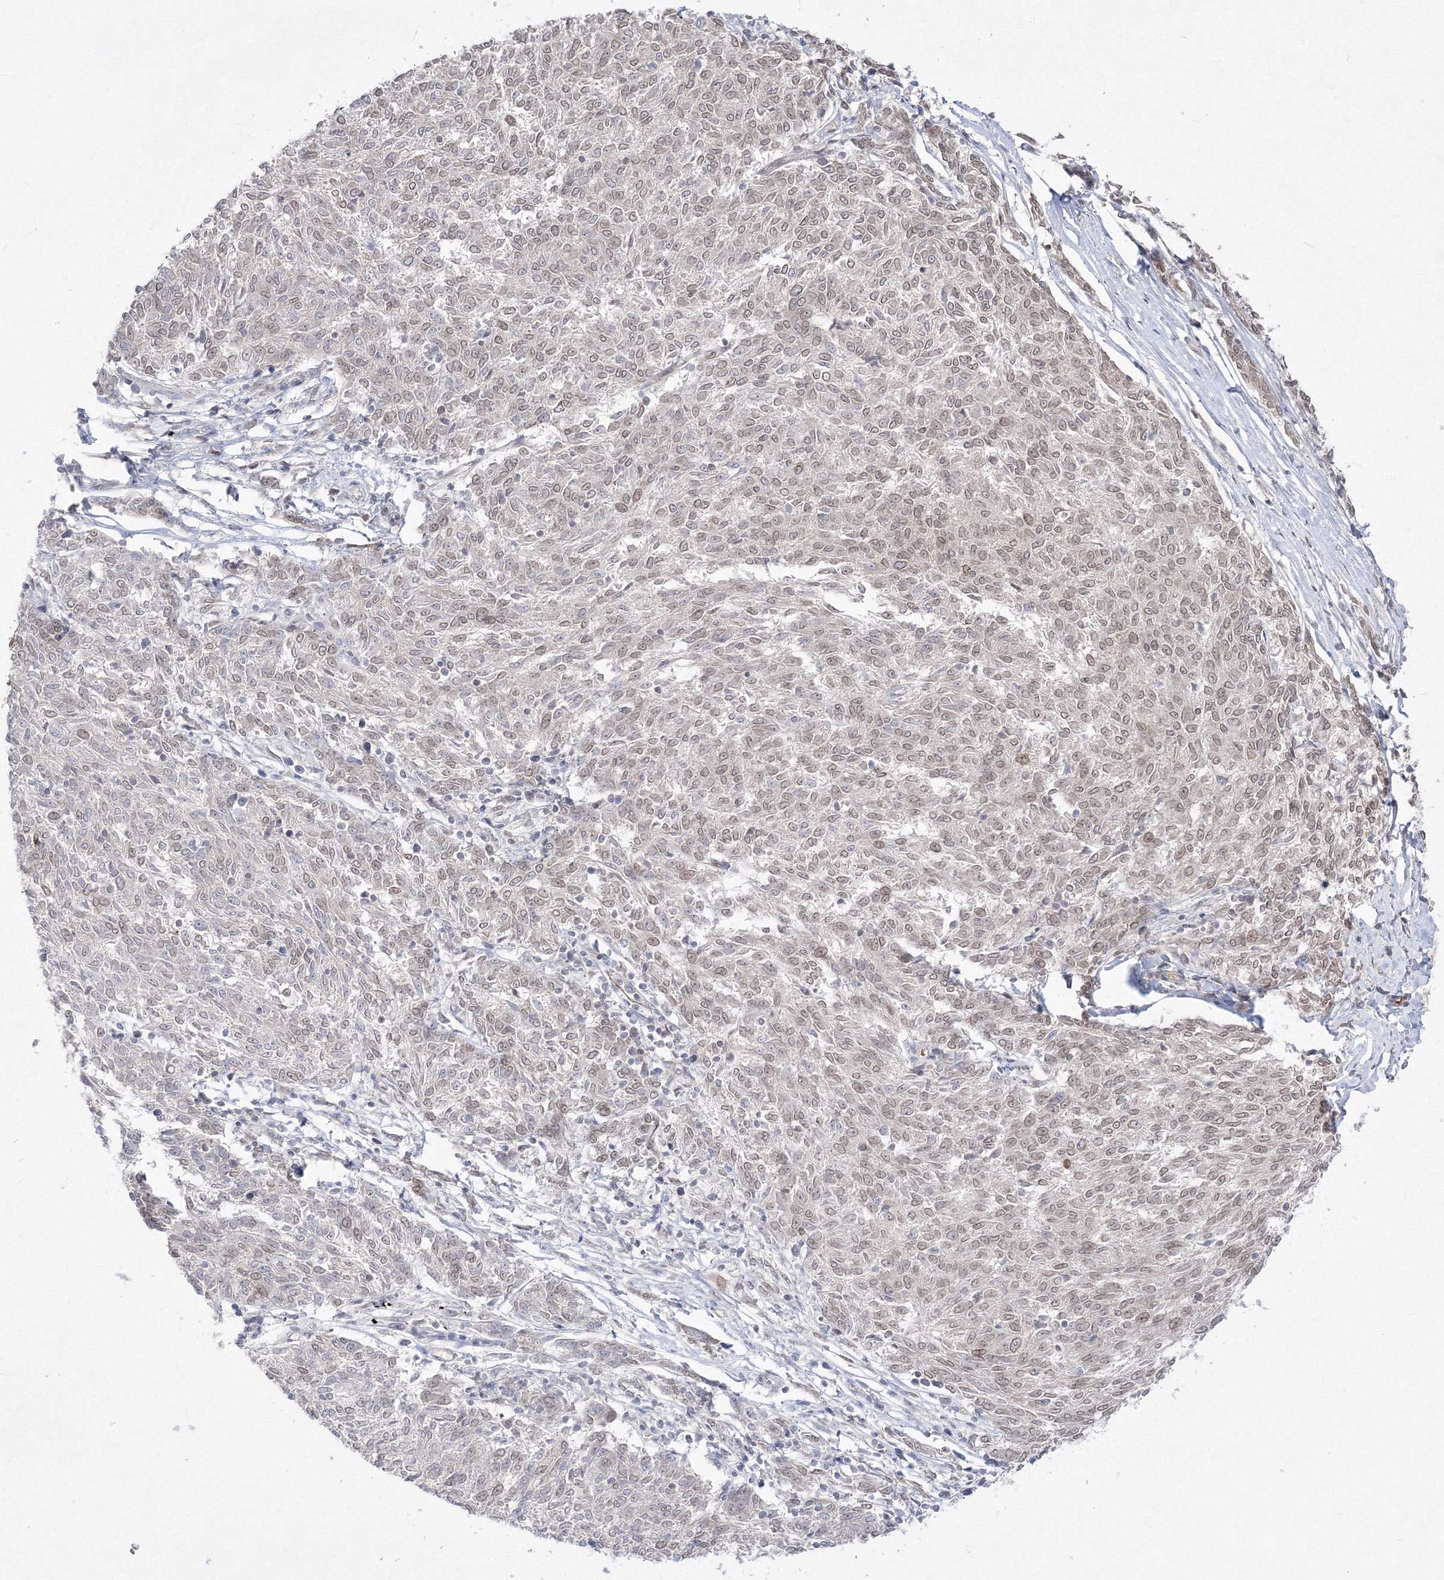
{"staining": {"intensity": "weak", "quantity": "25%-75%", "location": "nuclear"}, "tissue": "melanoma", "cell_type": "Tumor cells", "image_type": "cancer", "snomed": [{"axis": "morphology", "description": "Malignant melanoma, NOS"}, {"axis": "topography", "description": "Skin"}], "caption": "Immunohistochemistry of human melanoma demonstrates low levels of weak nuclear expression in approximately 25%-75% of tumor cells. Immunohistochemistry stains the protein of interest in brown and the nuclei are stained blue.", "gene": "DNAJB2", "patient": {"sex": "female", "age": 72}}